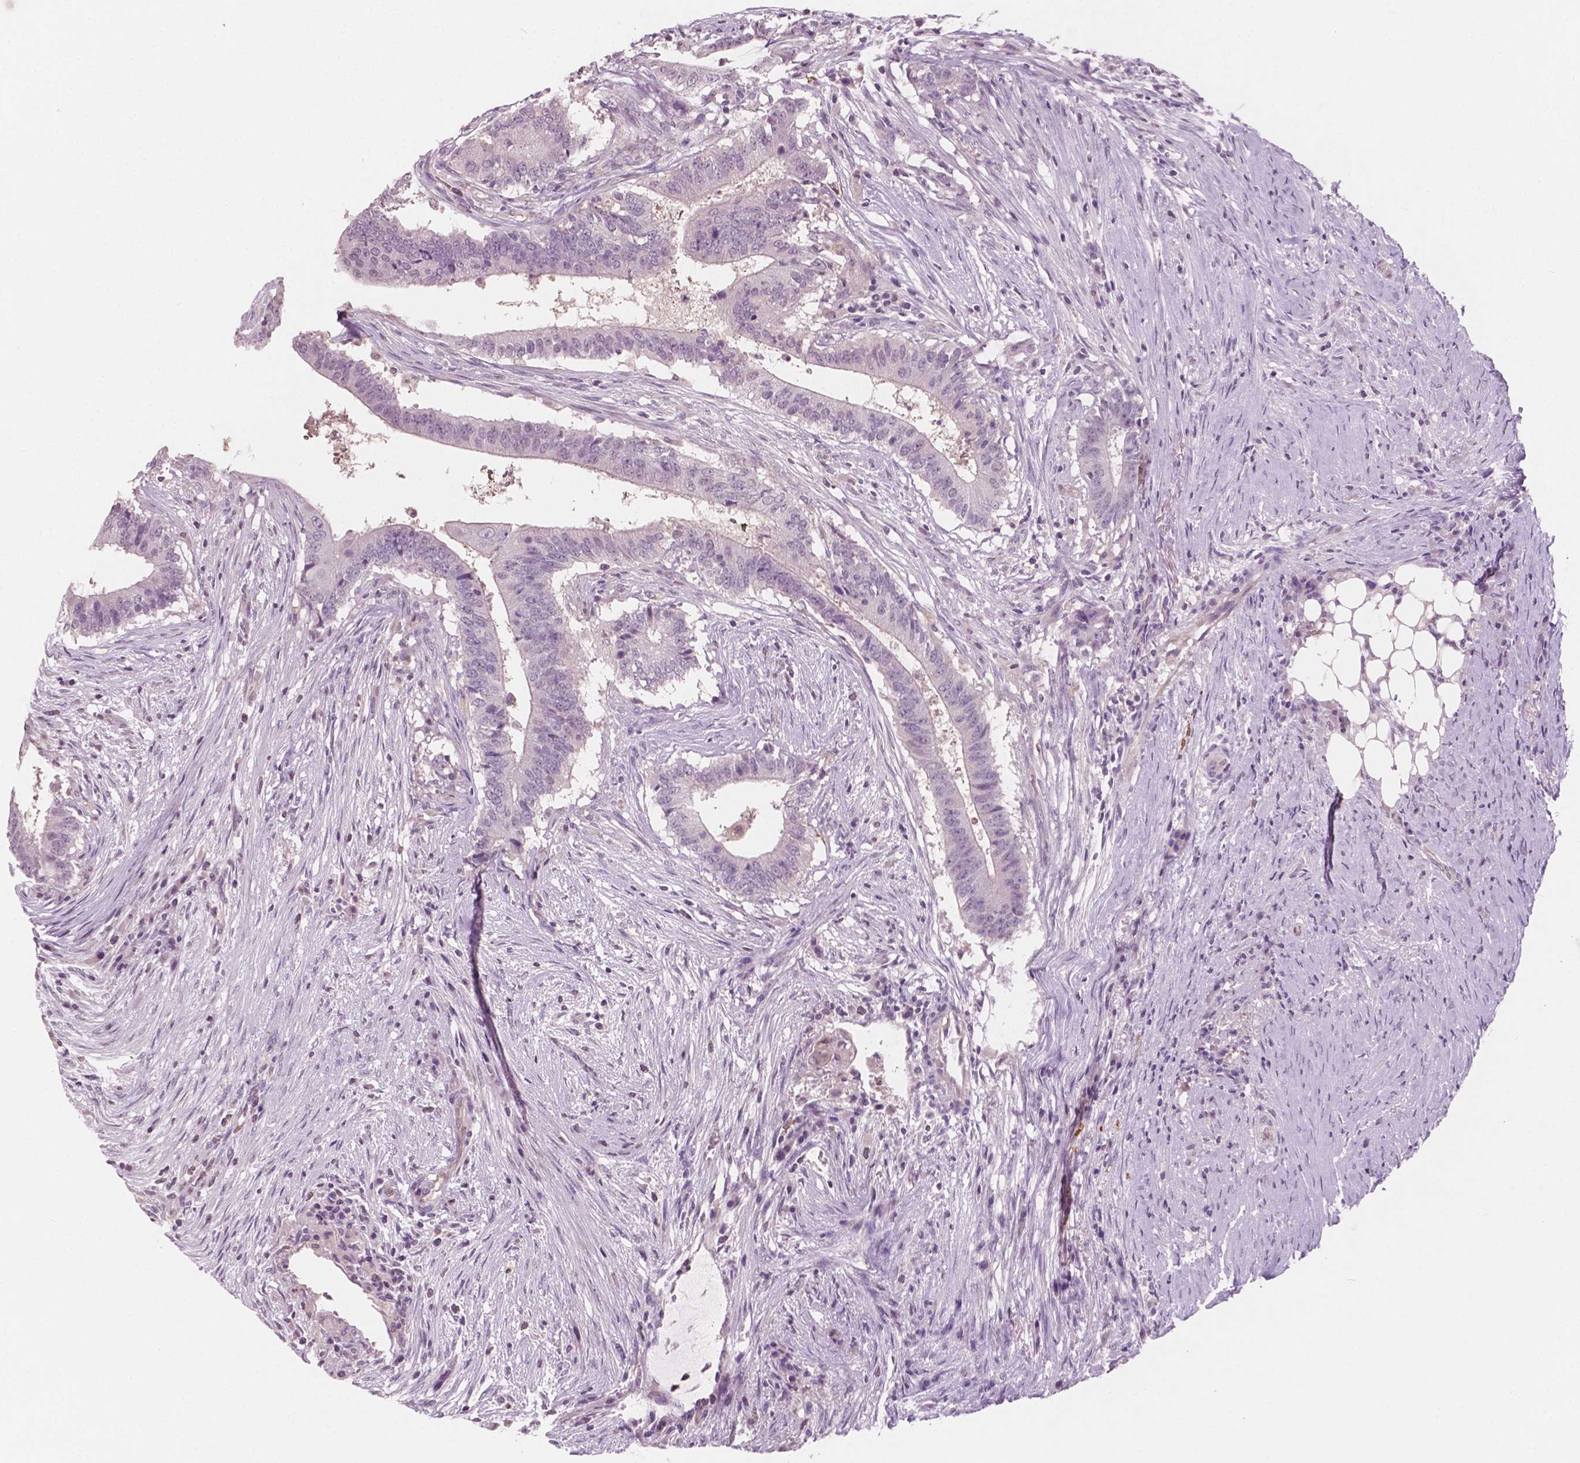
{"staining": {"intensity": "negative", "quantity": "none", "location": "none"}, "tissue": "colorectal cancer", "cell_type": "Tumor cells", "image_type": "cancer", "snomed": [{"axis": "morphology", "description": "Adenocarcinoma, NOS"}, {"axis": "topography", "description": "Colon"}], "caption": "Immunohistochemical staining of adenocarcinoma (colorectal) shows no significant staining in tumor cells.", "gene": "AWAT1", "patient": {"sex": "female", "age": 43}}